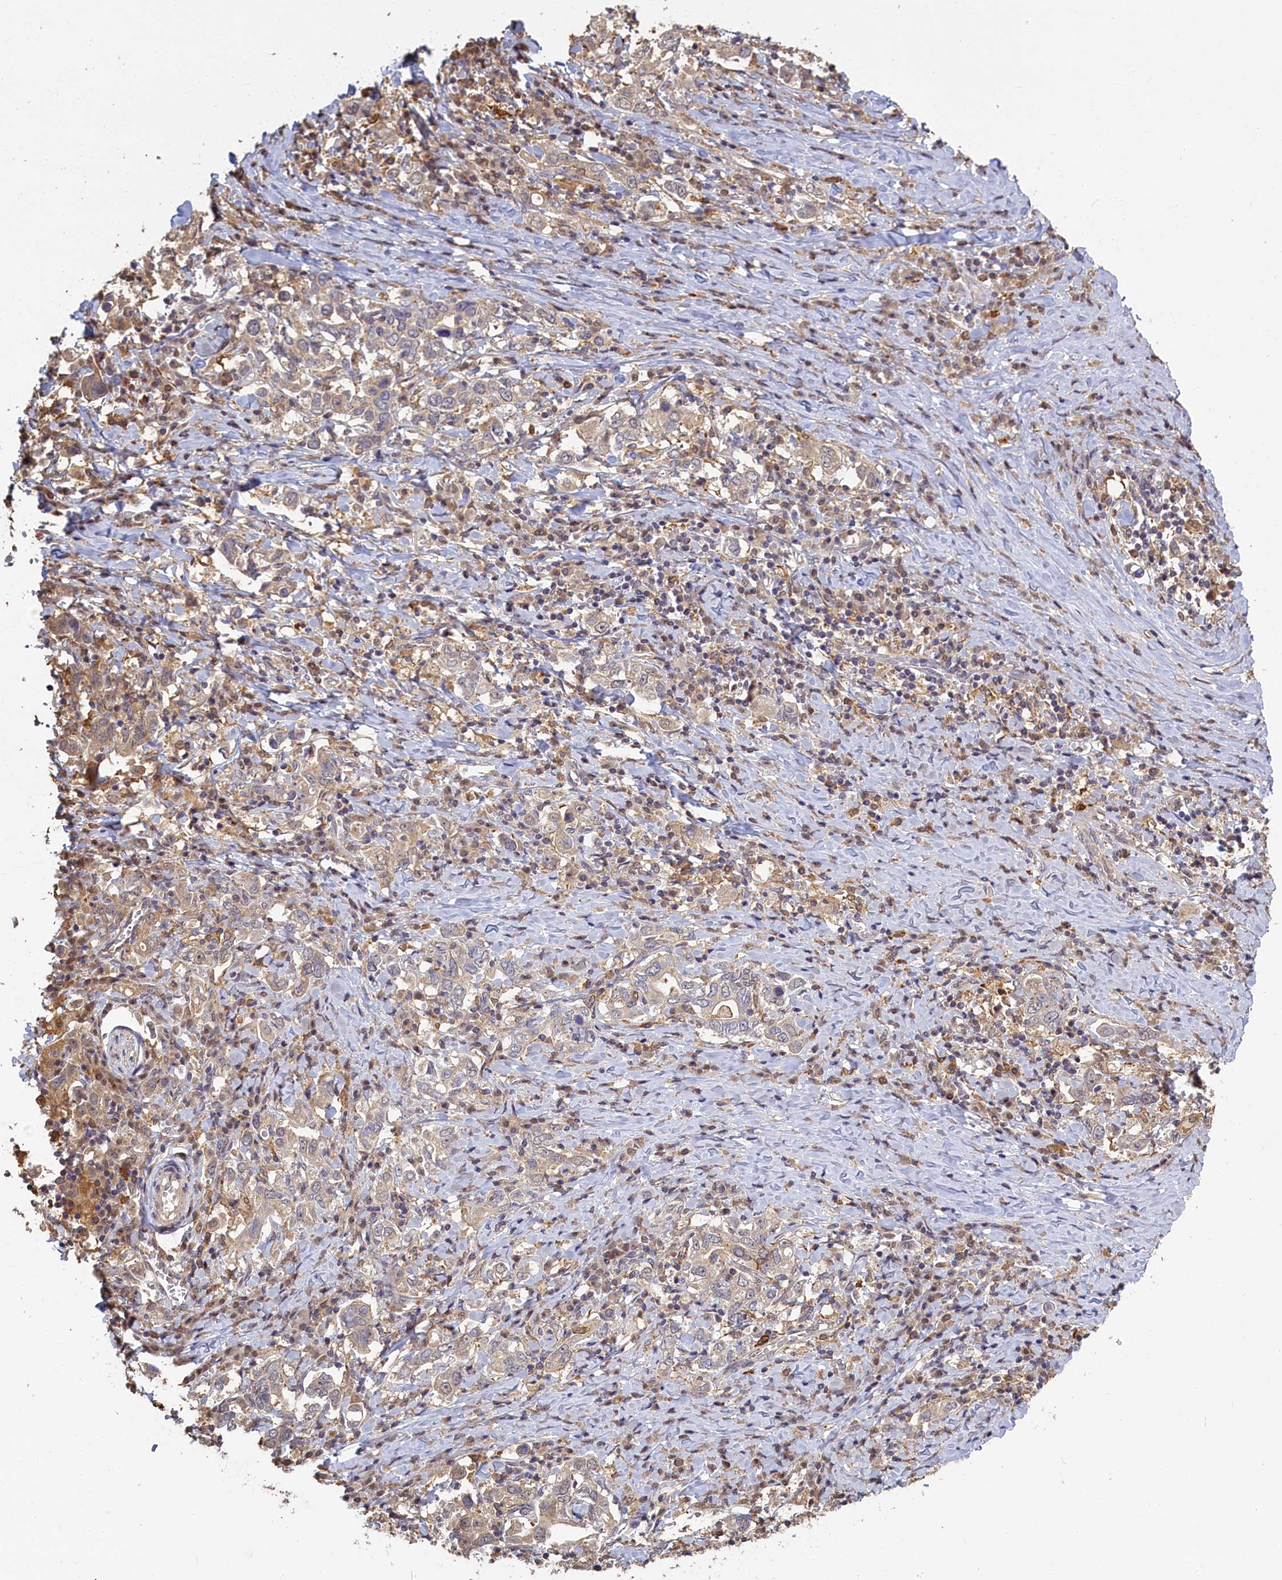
{"staining": {"intensity": "weak", "quantity": ">75%", "location": "cytoplasmic/membranous"}, "tissue": "stomach cancer", "cell_type": "Tumor cells", "image_type": "cancer", "snomed": [{"axis": "morphology", "description": "Adenocarcinoma, NOS"}, {"axis": "topography", "description": "Stomach, upper"}, {"axis": "topography", "description": "Stomach"}], "caption": "Stomach cancer tissue displays weak cytoplasmic/membranous positivity in approximately >75% of tumor cells", "gene": "UCHL3", "patient": {"sex": "male", "age": 62}}